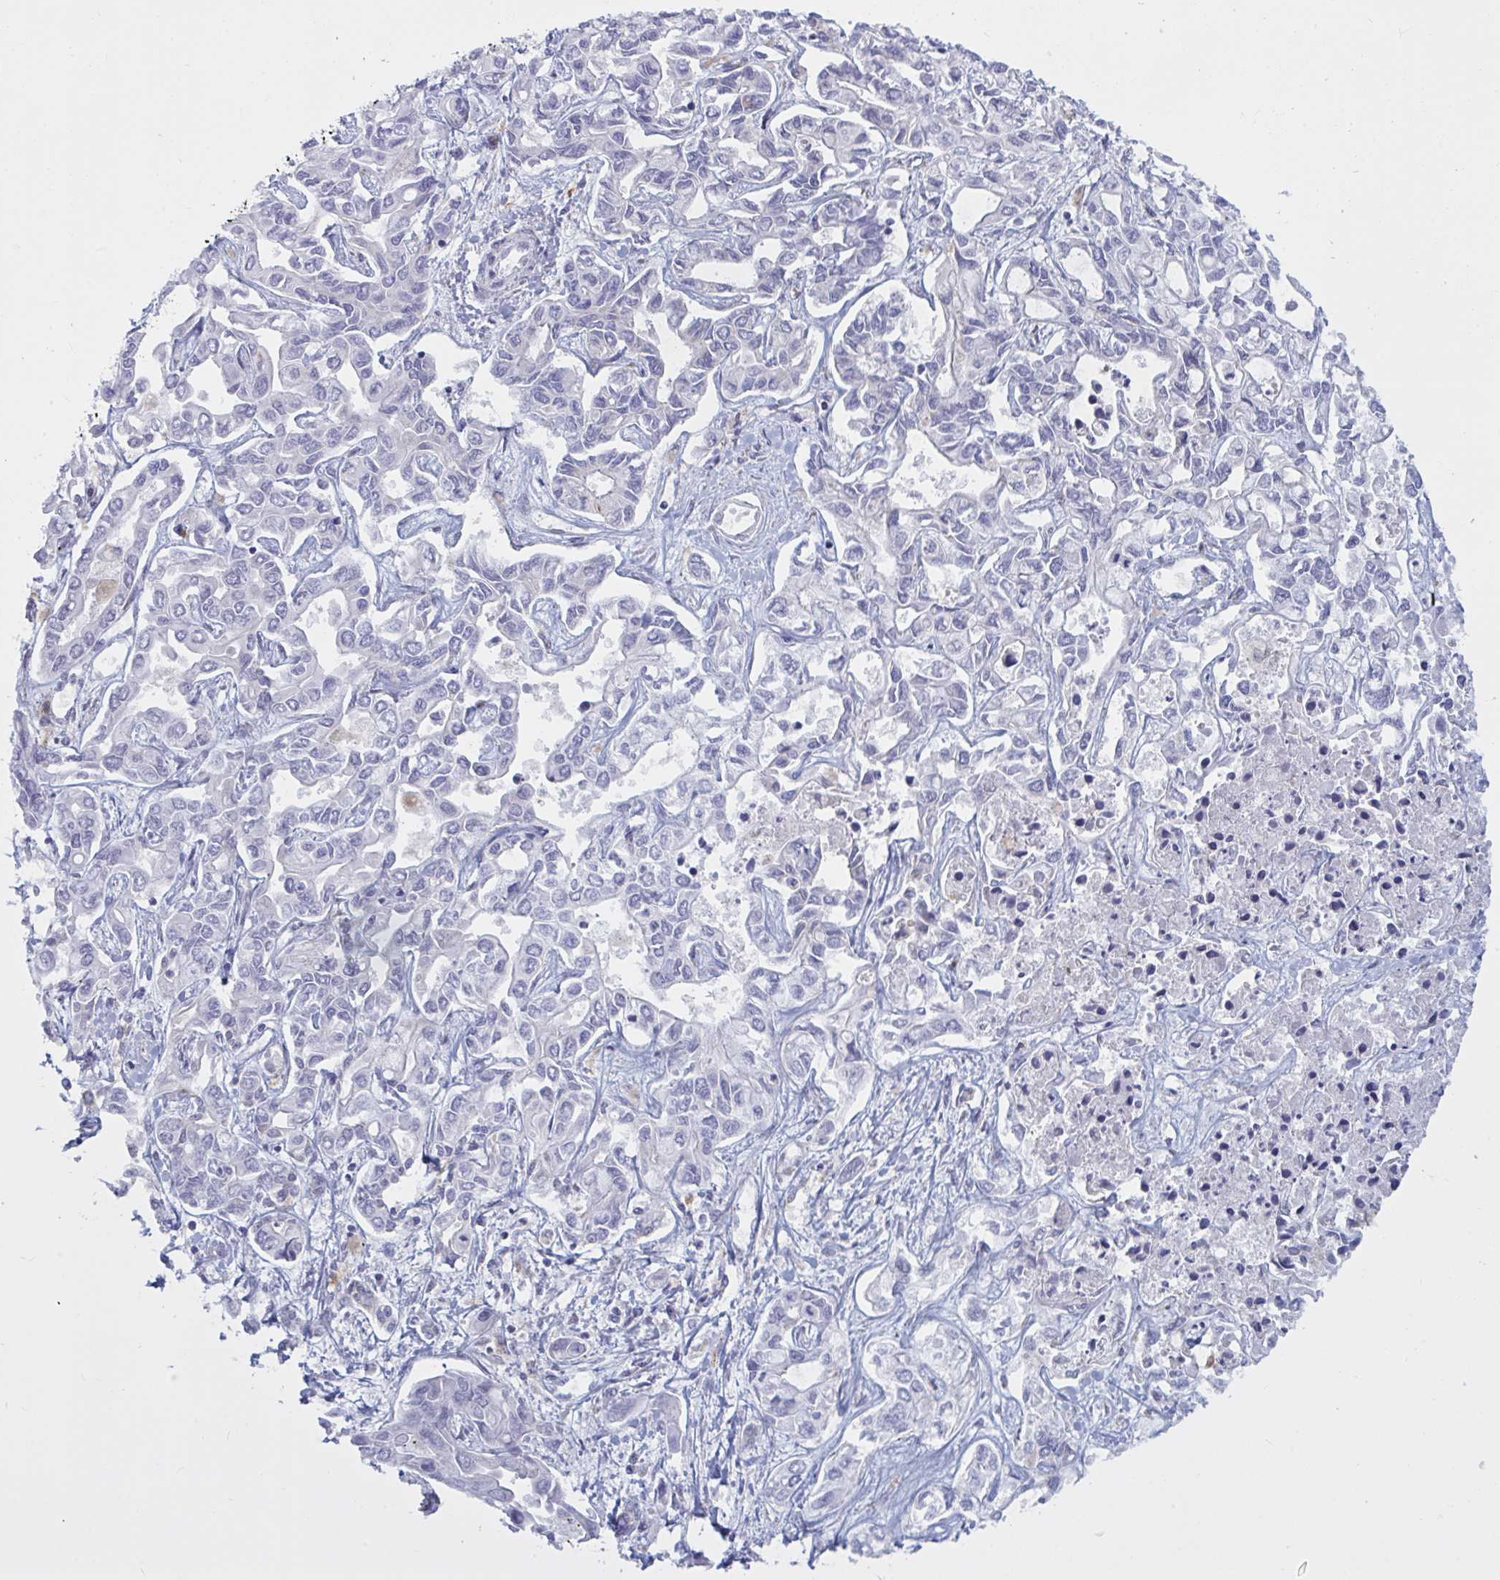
{"staining": {"intensity": "negative", "quantity": "none", "location": "none"}, "tissue": "liver cancer", "cell_type": "Tumor cells", "image_type": "cancer", "snomed": [{"axis": "morphology", "description": "Cholangiocarcinoma"}, {"axis": "topography", "description": "Liver"}], "caption": "Liver cholangiocarcinoma stained for a protein using immunohistochemistry (IHC) shows no expression tumor cells.", "gene": "ATG9A", "patient": {"sex": "female", "age": 64}}